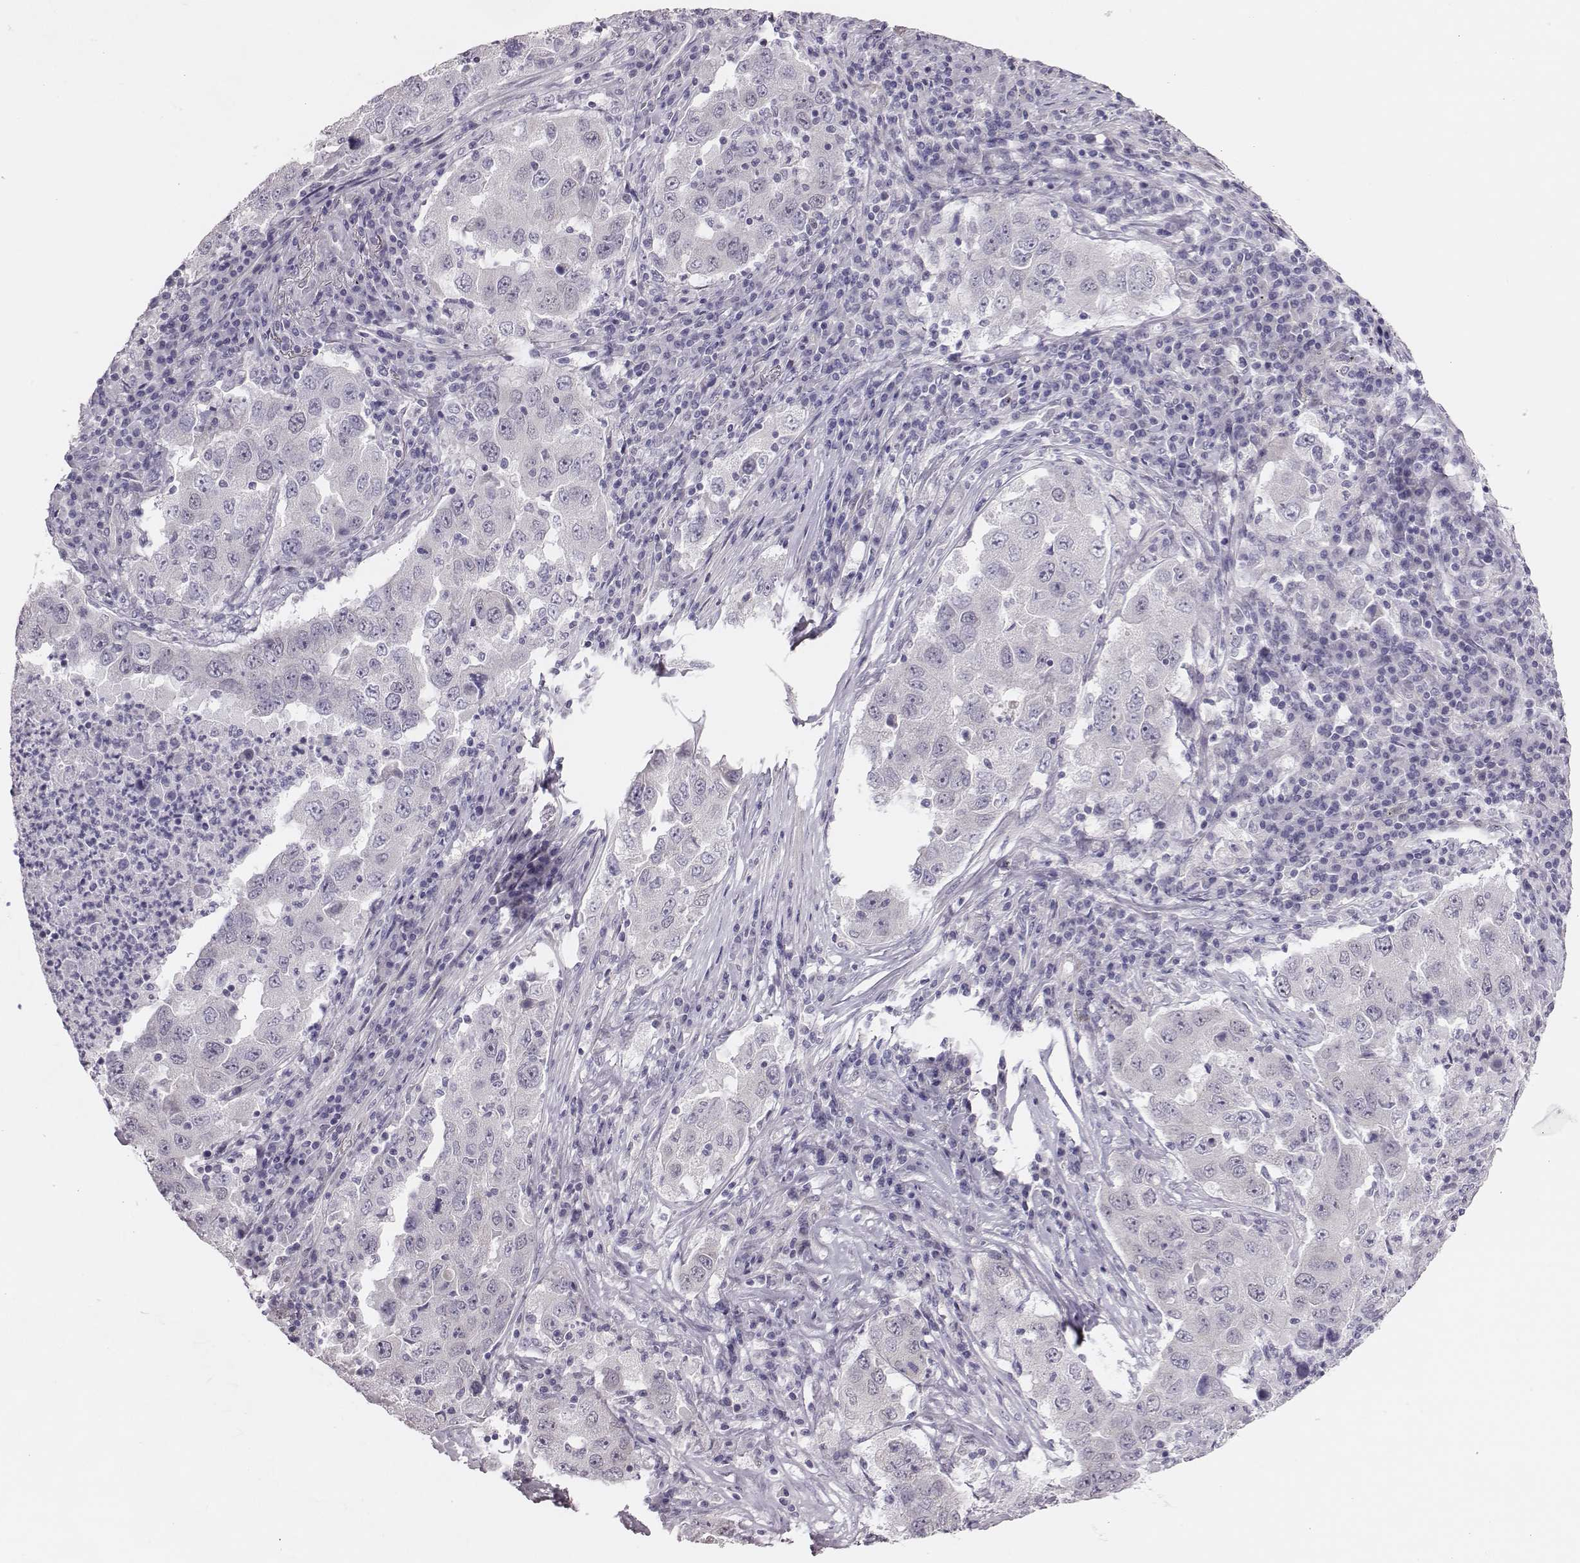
{"staining": {"intensity": "negative", "quantity": "none", "location": "none"}, "tissue": "lung cancer", "cell_type": "Tumor cells", "image_type": "cancer", "snomed": [{"axis": "morphology", "description": "Adenocarcinoma, NOS"}, {"axis": "topography", "description": "Lung"}], "caption": "Immunohistochemical staining of lung adenocarcinoma shows no significant expression in tumor cells.", "gene": "SCML2", "patient": {"sex": "male", "age": 73}}